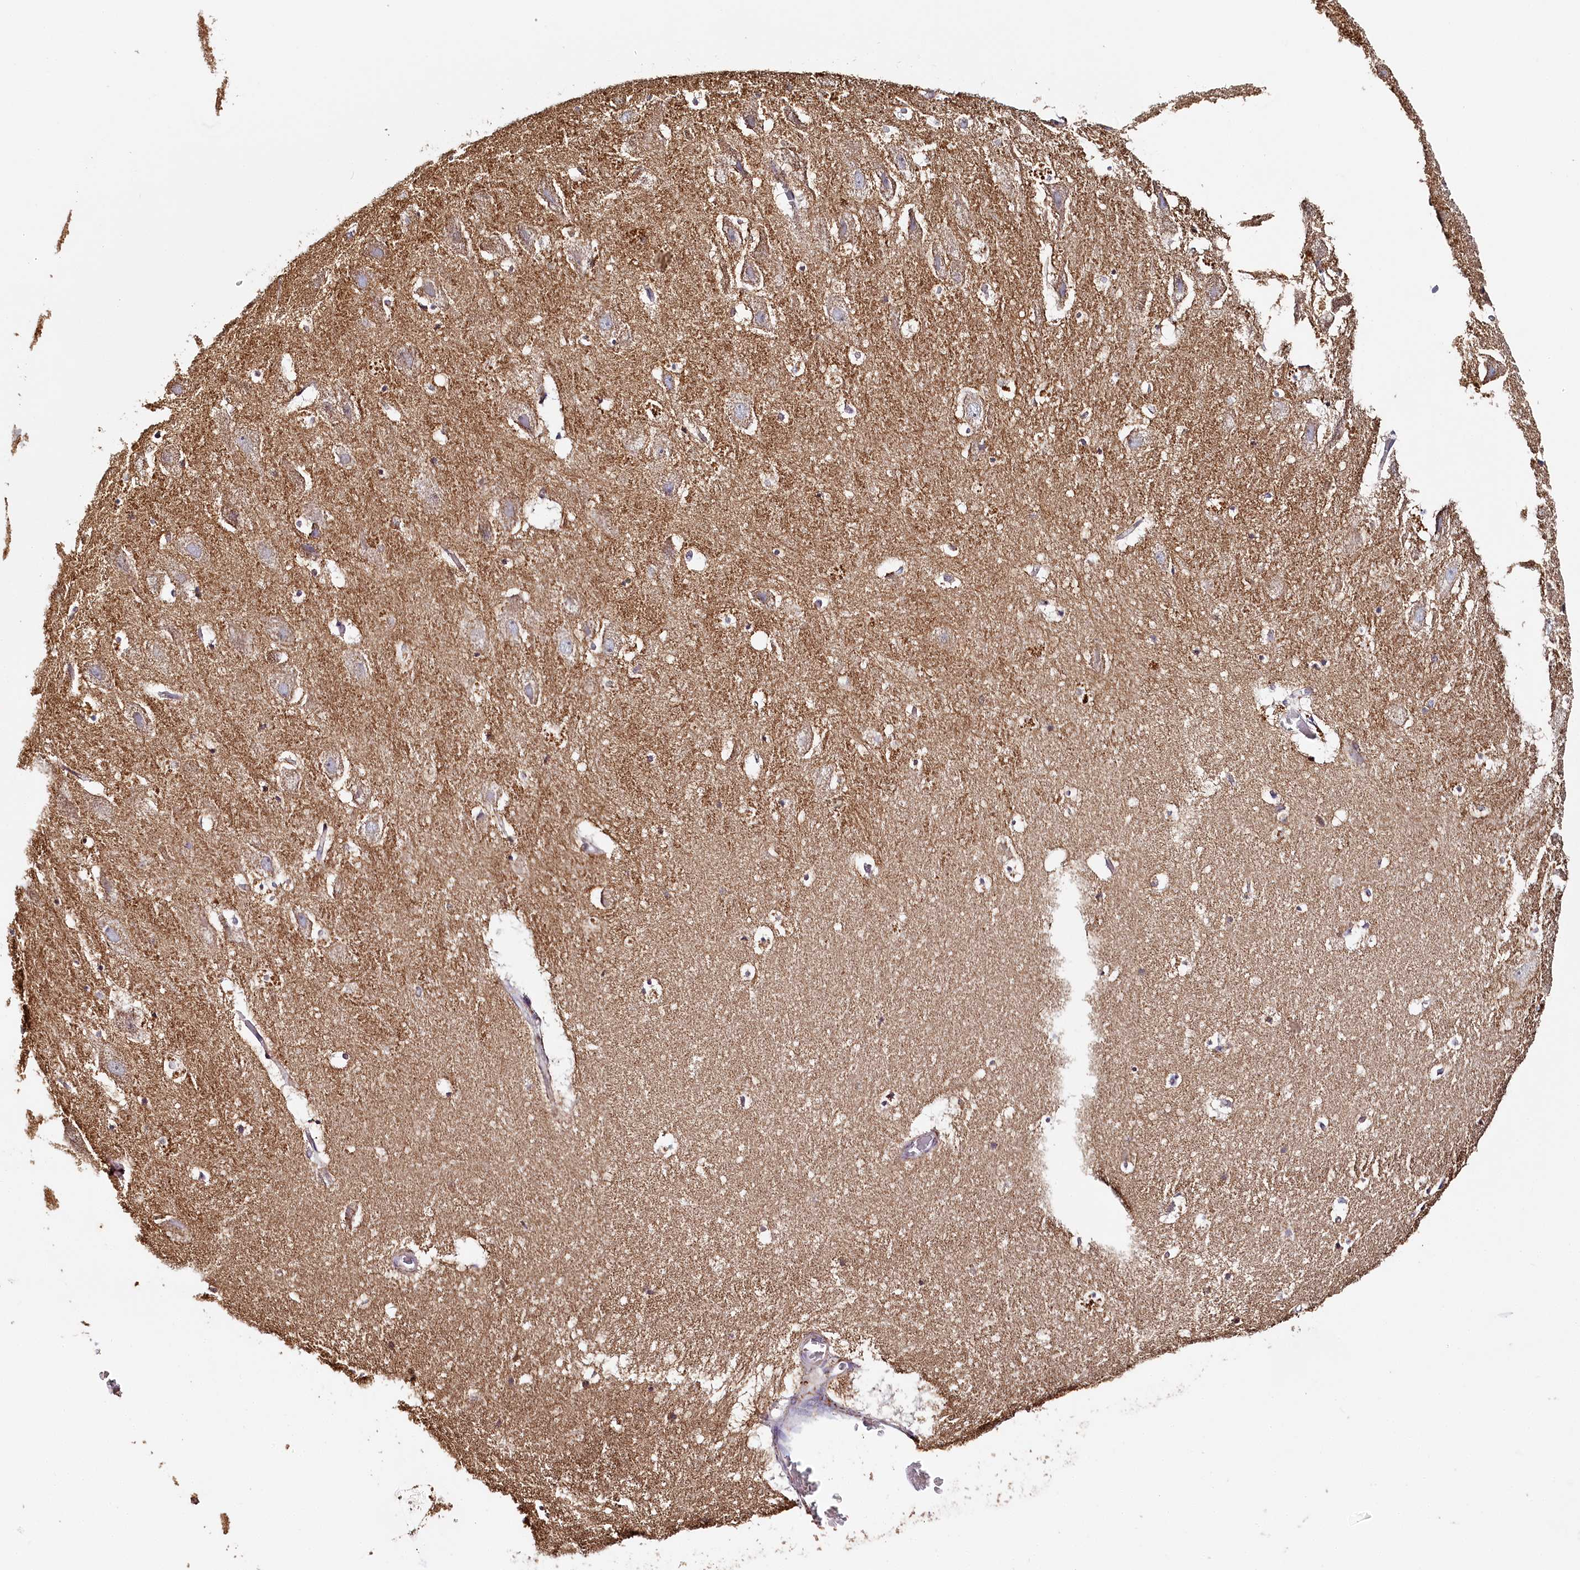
{"staining": {"intensity": "weak", "quantity": "<25%", "location": "cytoplasmic/membranous"}, "tissue": "hippocampus", "cell_type": "Glial cells", "image_type": "normal", "snomed": [{"axis": "morphology", "description": "Normal tissue, NOS"}, {"axis": "topography", "description": "Hippocampus"}], "caption": "Immunohistochemical staining of benign human hippocampus displays no significant expression in glial cells.", "gene": "MMP25", "patient": {"sex": "female", "age": 52}}